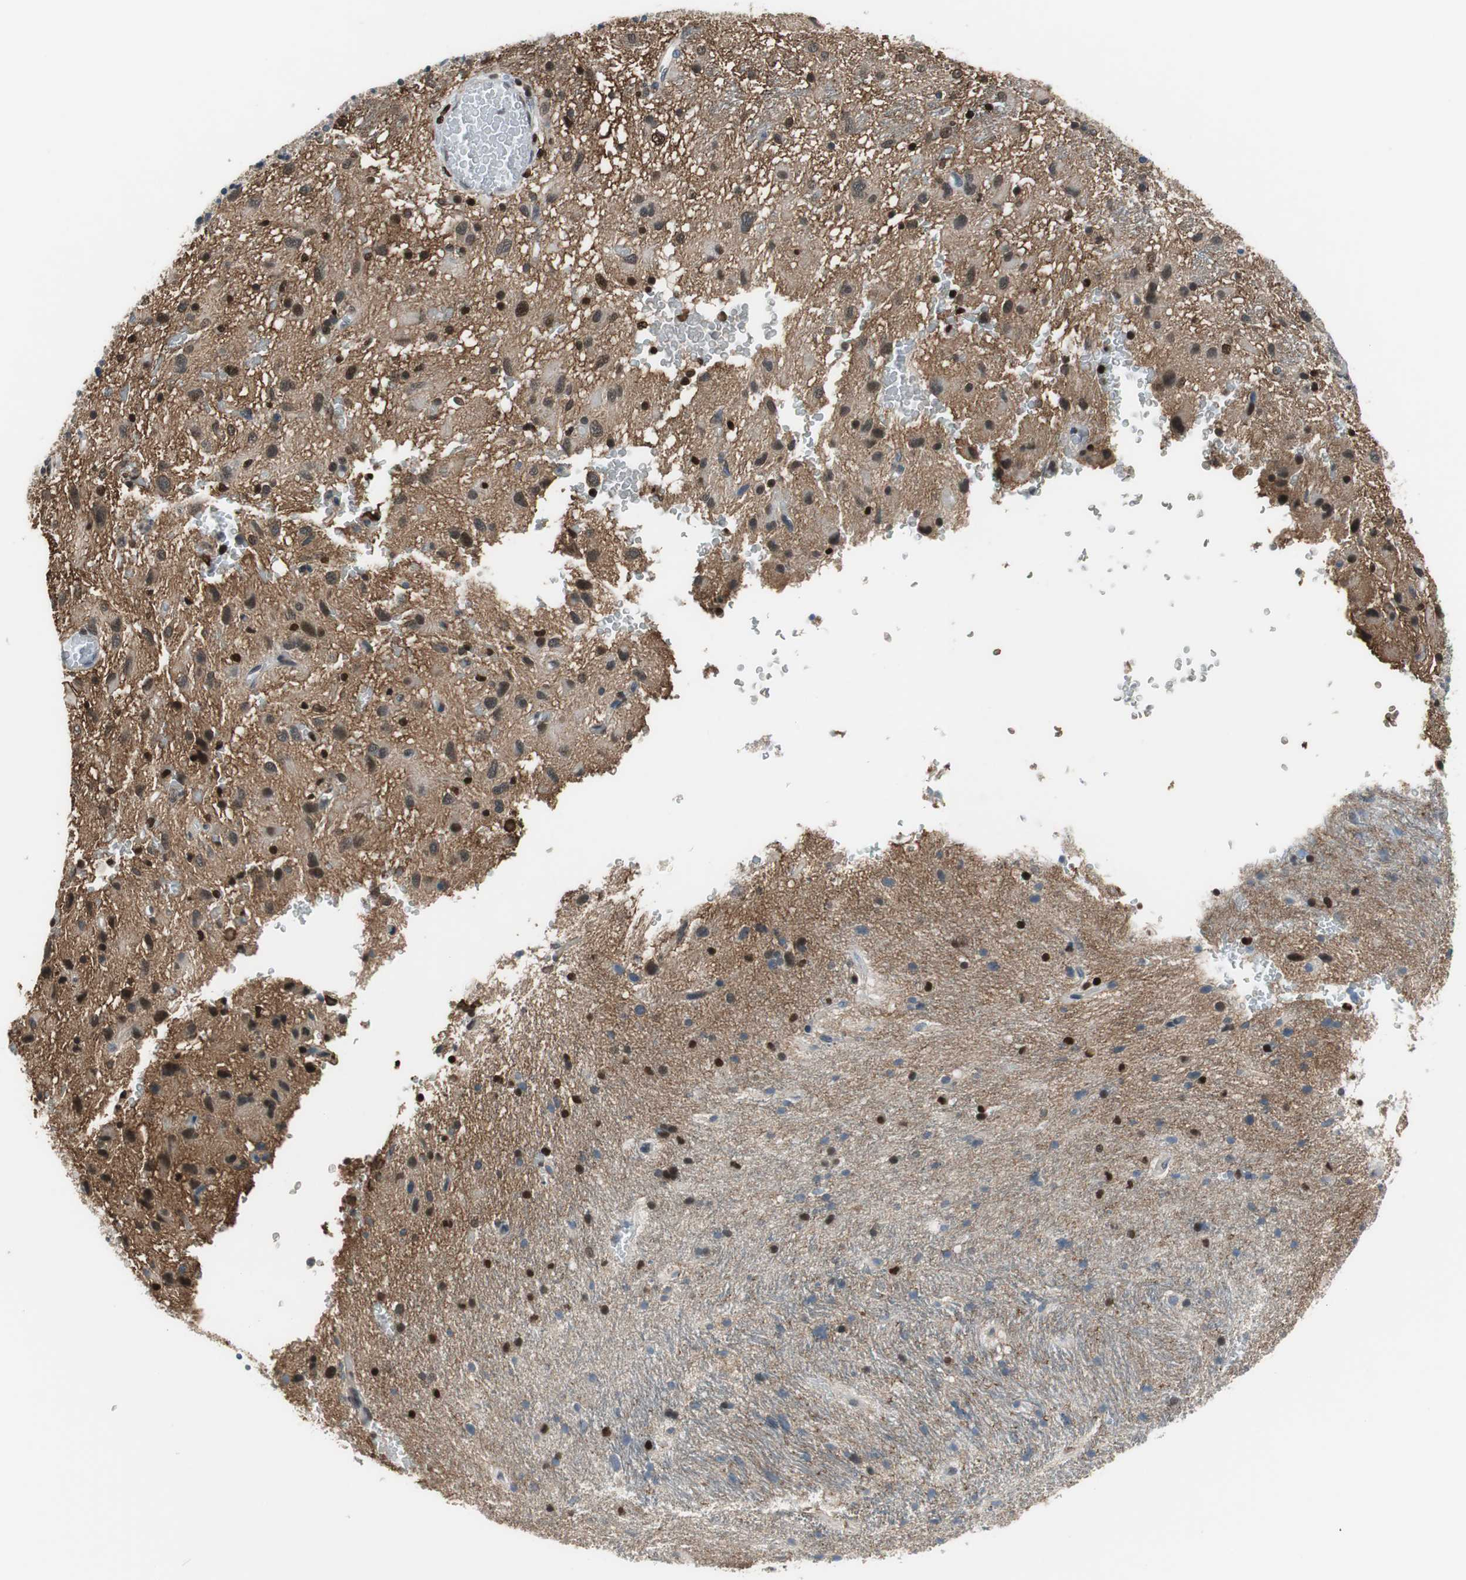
{"staining": {"intensity": "moderate", "quantity": ">75%", "location": "cytoplasmic/membranous,nuclear"}, "tissue": "glioma", "cell_type": "Tumor cells", "image_type": "cancer", "snomed": [{"axis": "morphology", "description": "Glioma, malignant, Low grade"}, {"axis": "topography", "description": "Brain"}], "caption": "A medium amount of moderate cytoplasmic/membranous and nuclear positivity is appreciated in about >75% of tumor cells in low-grade glioma (malignant) tissue. (DAB = brown stain, brightfield microscopy at high magnification).", "gene": "MAFB", "patient": {"sex": "male", "age": 77}}